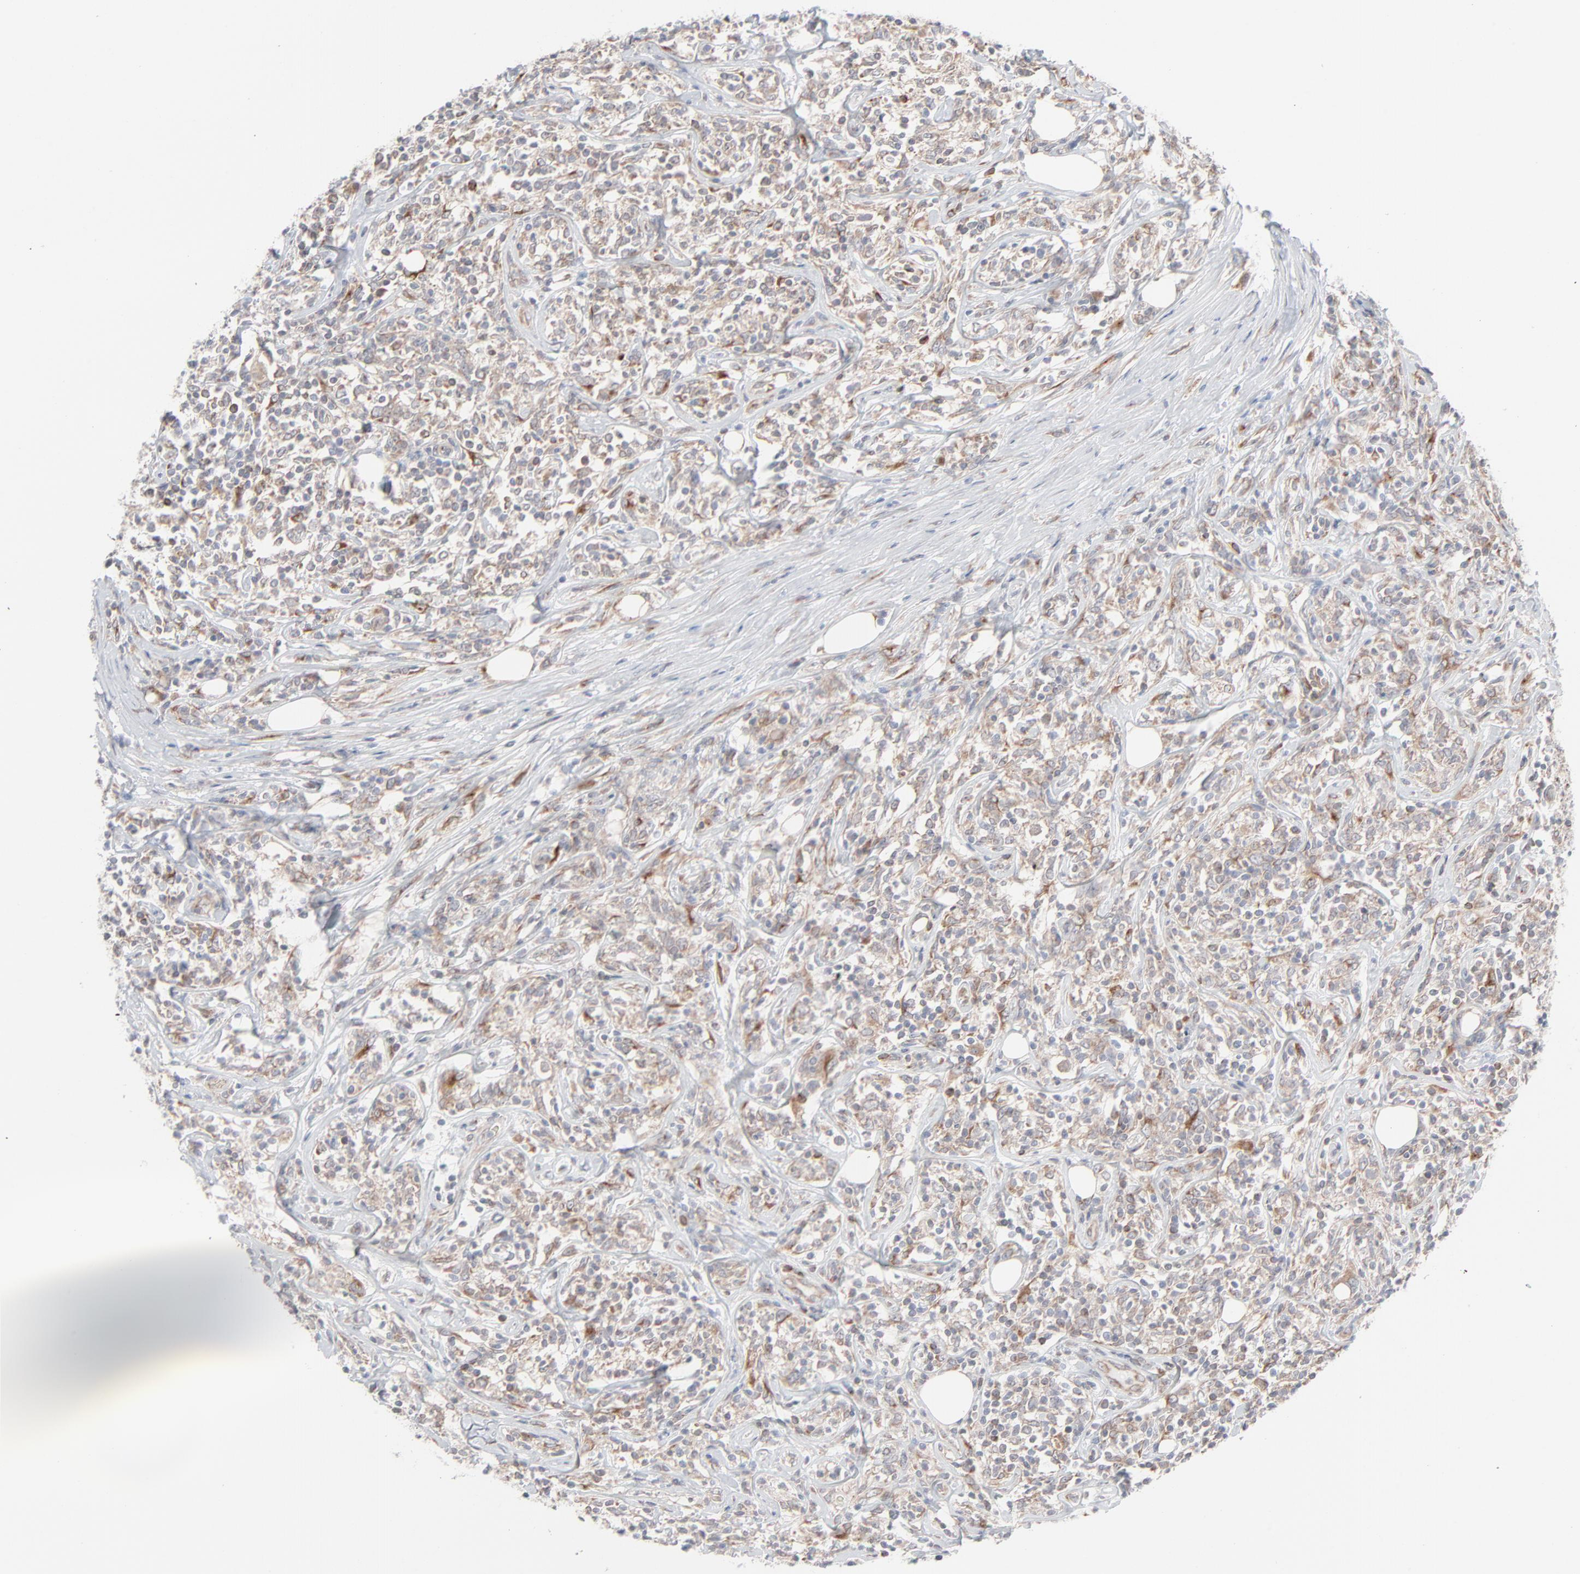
{"staining": {"intensity": "moderate", "quantity": ">75%", "location": "cytoplasmic/membranous"}, "tissue": "lymphoma", "cell_type": "Tumor cells", "image_type": "cancer", "snomed": [{"axis": "morphology", "description": "Malignant lymphoma, non-Hodgkin's type, High grade"}, {"axis": "topography", "description": "Lymph node"}], "caption": "Tumor cells exhibit medium levels of moderate cytoplasmic/membranous staining in about >75% of cells in lymphoma.", "gene": "KDSR", "patient": {"sex": "female", "age": 84}}